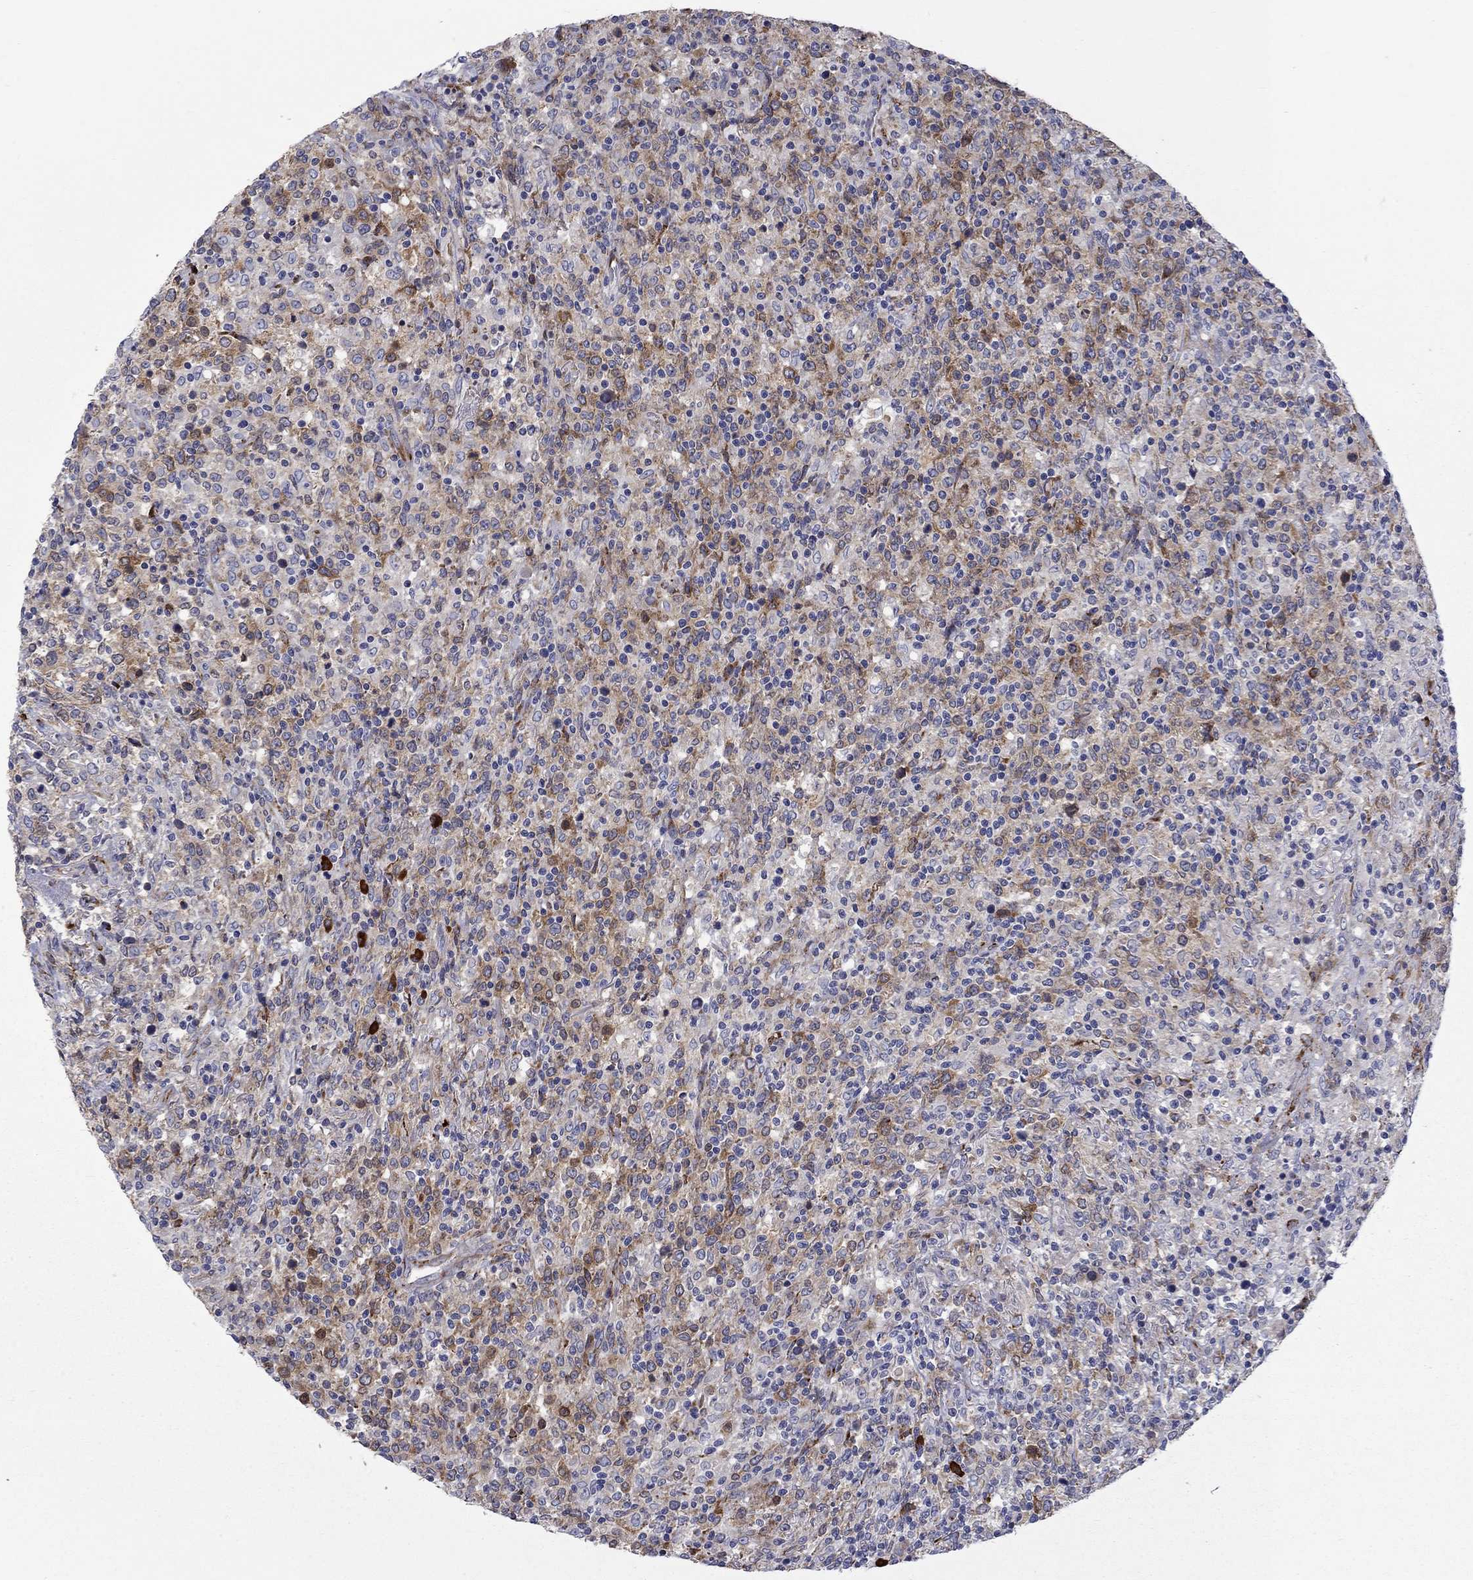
{"staining": {"intensity": "moderate", "quantity": "25%-75%", "location": "cytoplasmic/membranous"}, "tissue": "lymphoma", "cell_type": "Tumor cells", "image_type": "cancer", "snomed": [{"axis": "morphology", "description": "Malignant lymphoma, non-Hodgkin's type, High grade"}, {"axis": "topography", "description": "Lung"}], "caption": "Brown immunohistochemical staining in human lymphoma reveals moderate cytoplasmic/membranous staining in about 25%-75% of tumor cells. The protein is shown in brown color, while the nuclei are stained blue.", "gene": "ASNS", "patient": {"sex": "male", "age": 79}}